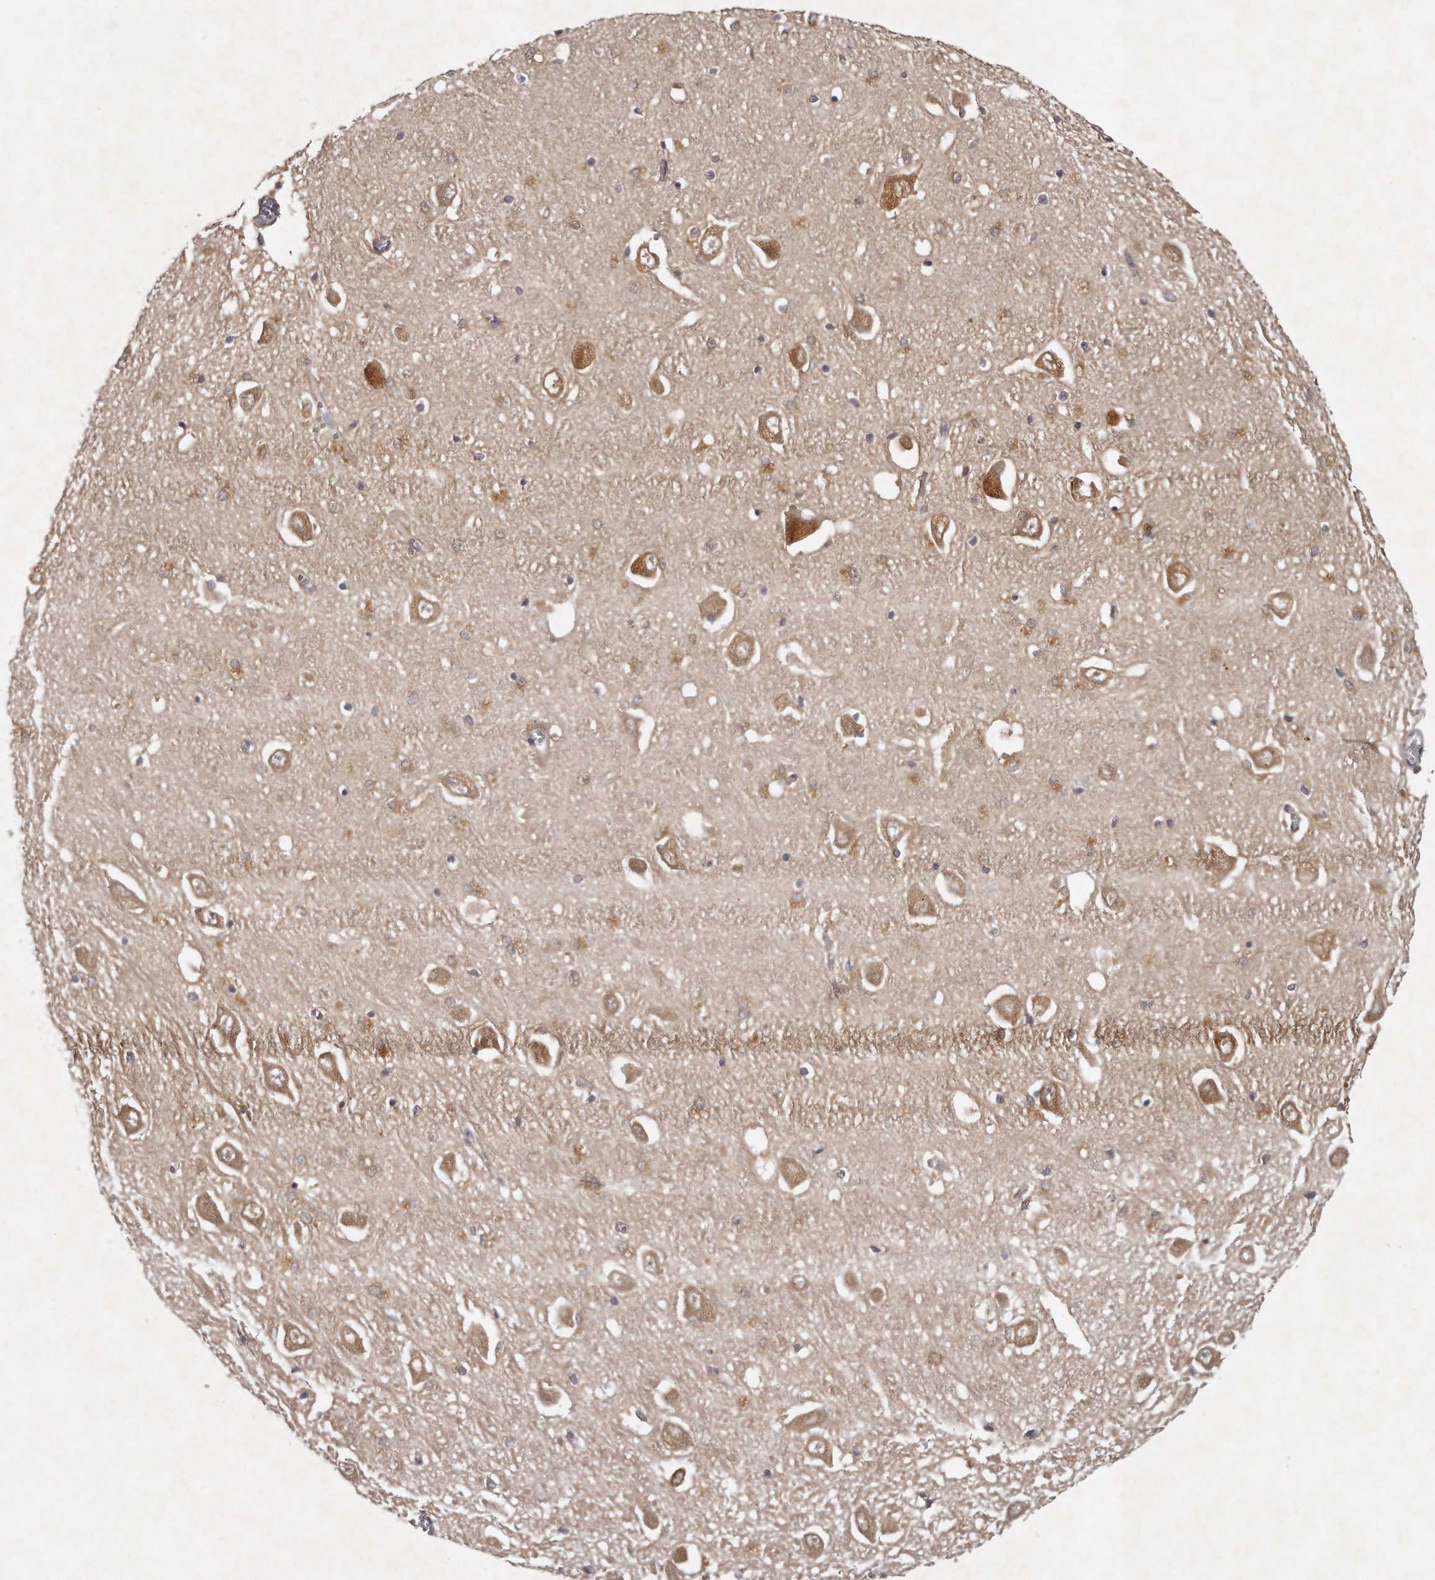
{"staining": {"intensity": "weak", "quantity": "<25%", "location": "cytoplasmic/membranous"}, "tissue": "hippocampus", "cell_type": "Glial cells", "image_type": "normal", "snomed": [{"axis": "morphology", "description": "Normal tissue, NOS"}, {"axis": "topography", "description": "Hippocampus"}], "caption": "Protein analysis of normal hippocampus shows no significant positivity in glial cells.", "gene": "GGCT", "patient": {"sex": "male", "age": 70}}